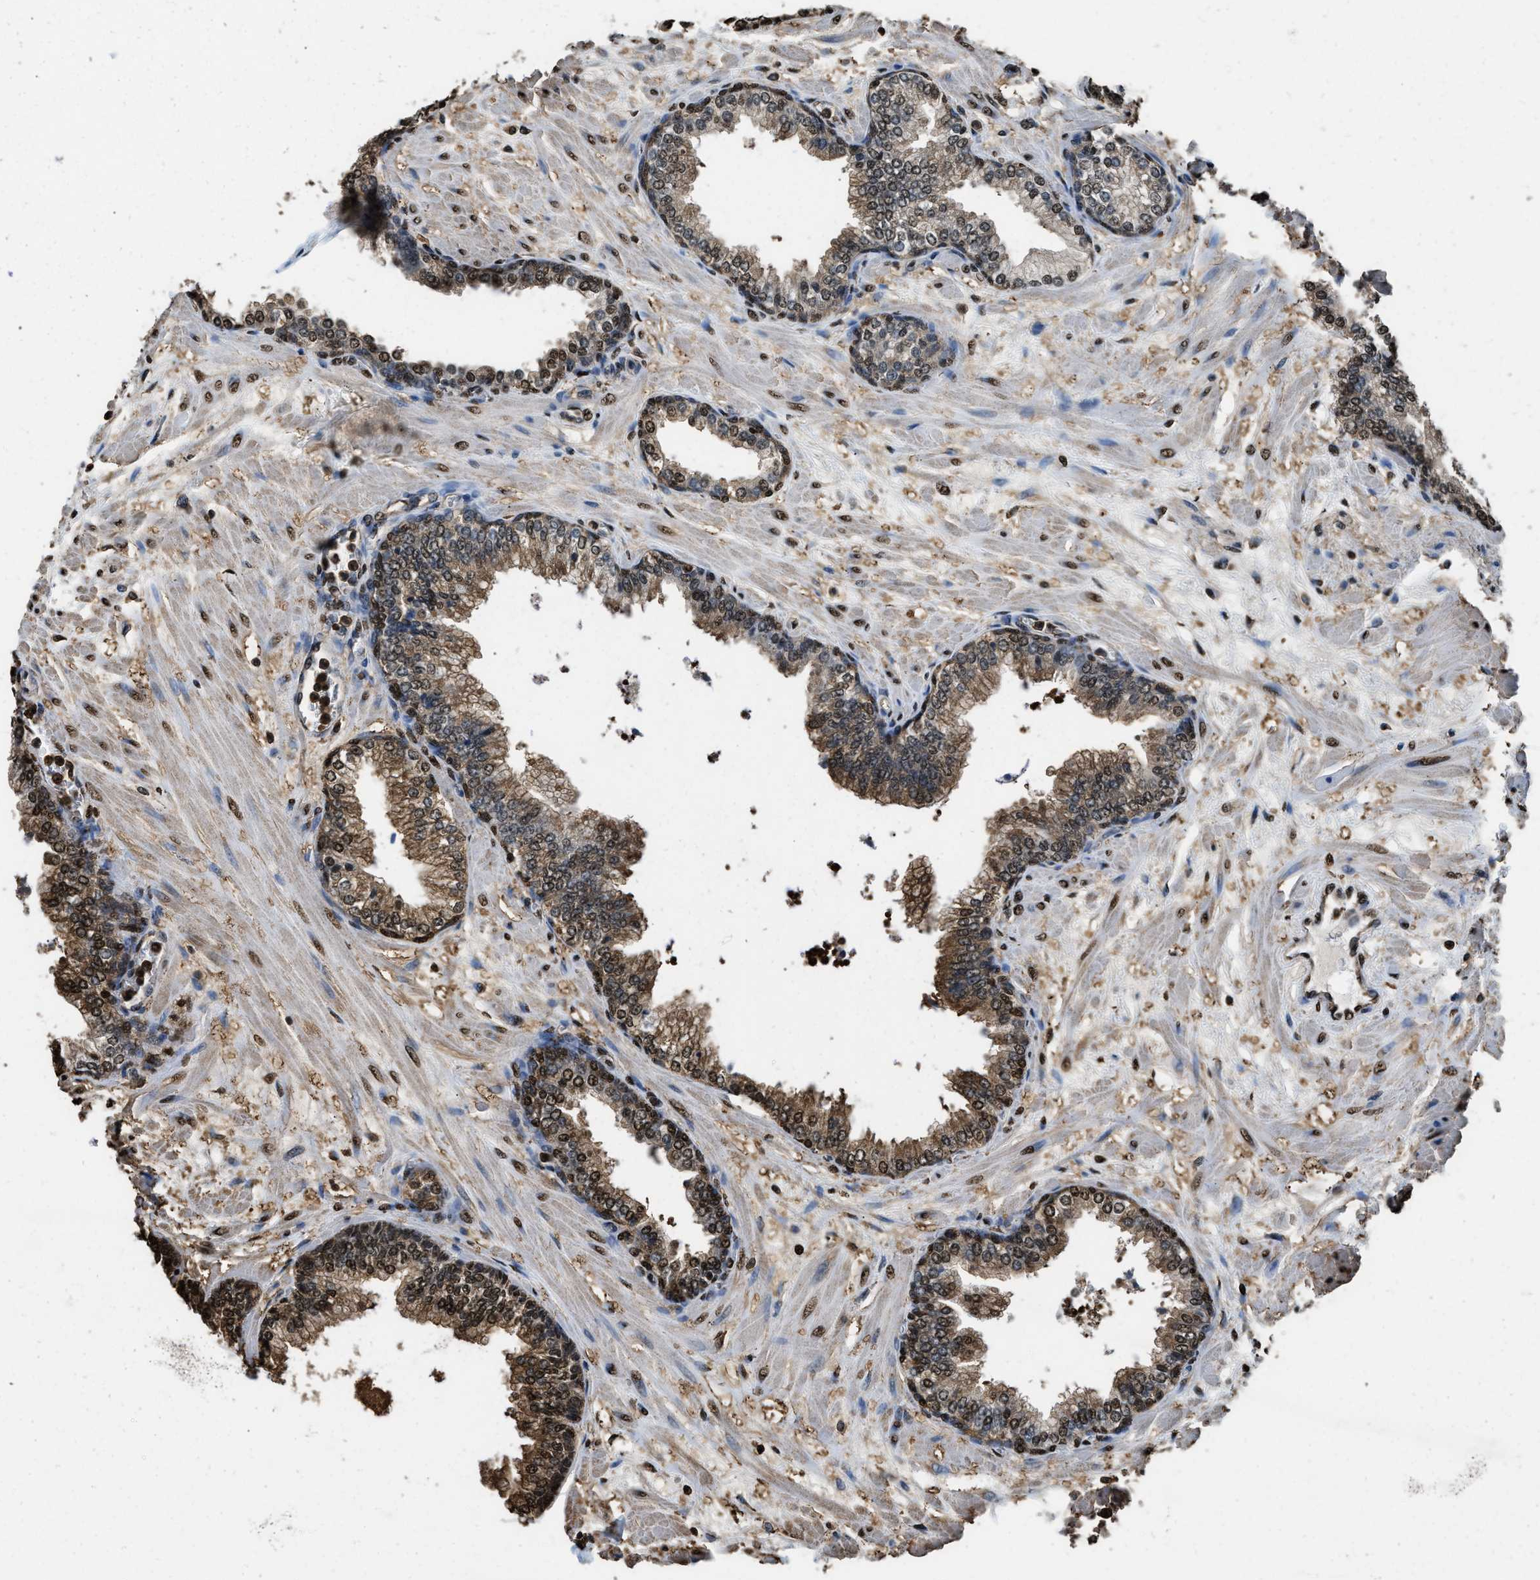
{"staining": {"intensity": "moderate", "quantity": ">75%", "location": "cytoplasmic/membranous,nuclear"}, "tissue": "prostate", "cell_type": "Glandular cells", "image_type": "normal", "snomed": [{"axis": "morphology", "description": "Normal tissue, NOS"}, {"axis": "morphology", "description": "Urothelial carcinoma, Low grade"}, {"axis": "topography", "description": "Urinary bladder"}, {"axis": "topography", "description": "Prostate"}], "caption": "IHC (DAB) staining of unremarkable human prostate displays moderate cytoplasmic/membranous,nuclear protein positivity in about >75% of glandular cells.", "gene": "GAPDH", "patient": {"sex": "male", "age": 60}}